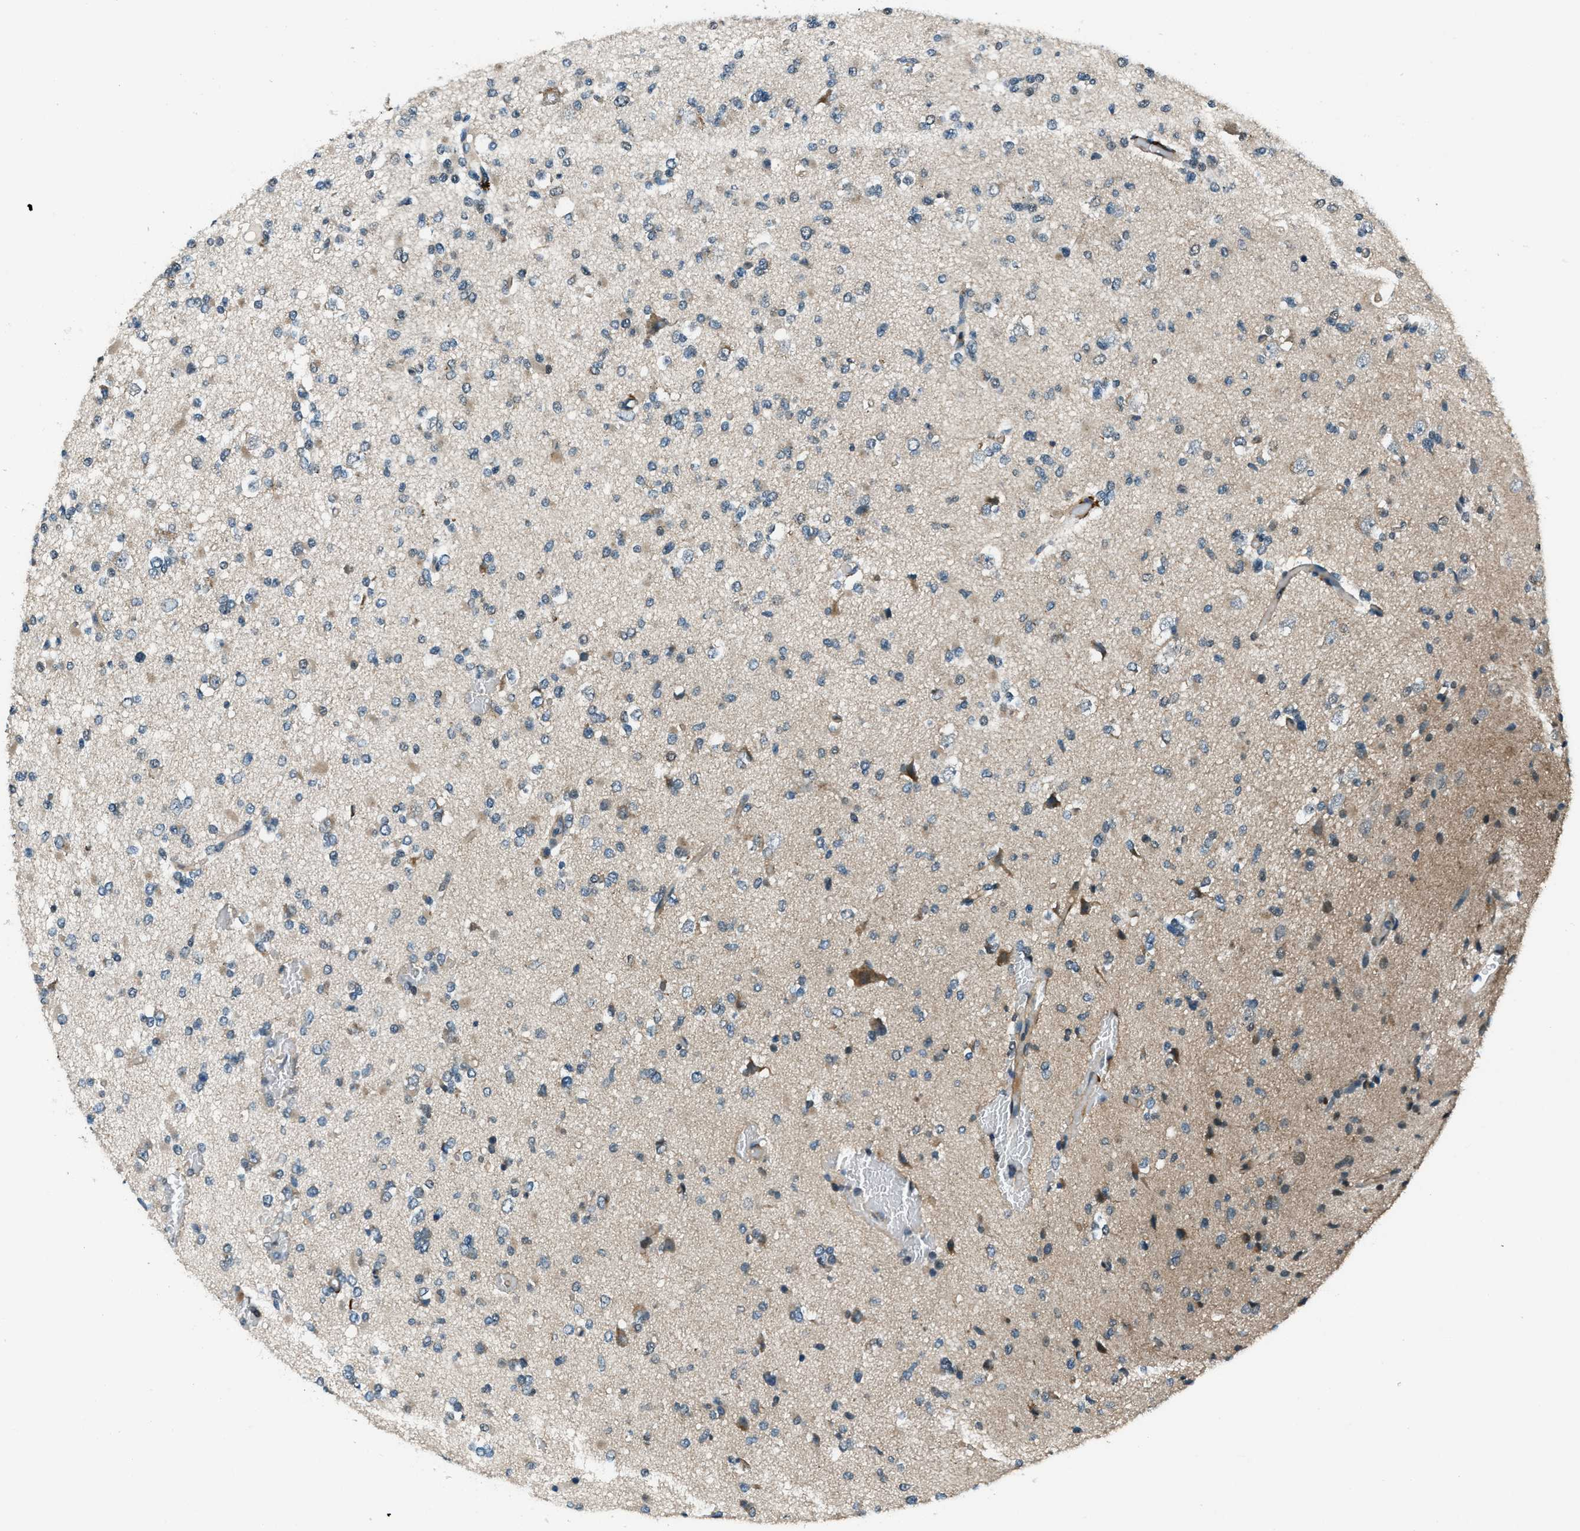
{"staining": {"intensity": "weak", "quantity": "25%-75%", "location": "cytoplasmic/membranous"}, "tissue": "glioma", "cell_type": "Tumor cells", "image_type": "cancer", "snomed": [{"axis": "morphology", "description": "Glioma, malignant, Low grade"}, {"axis": "topography", "description": "Brain"}], "caption": "DAB immunohistochemical staining of malignant glioma (low-grade) reveals weak cytoplasmic/membranous protein positivity in about 25%-75% of tumor cells.", "gene": "GINM1", "patient": {"sex": "female", "age": 22}}